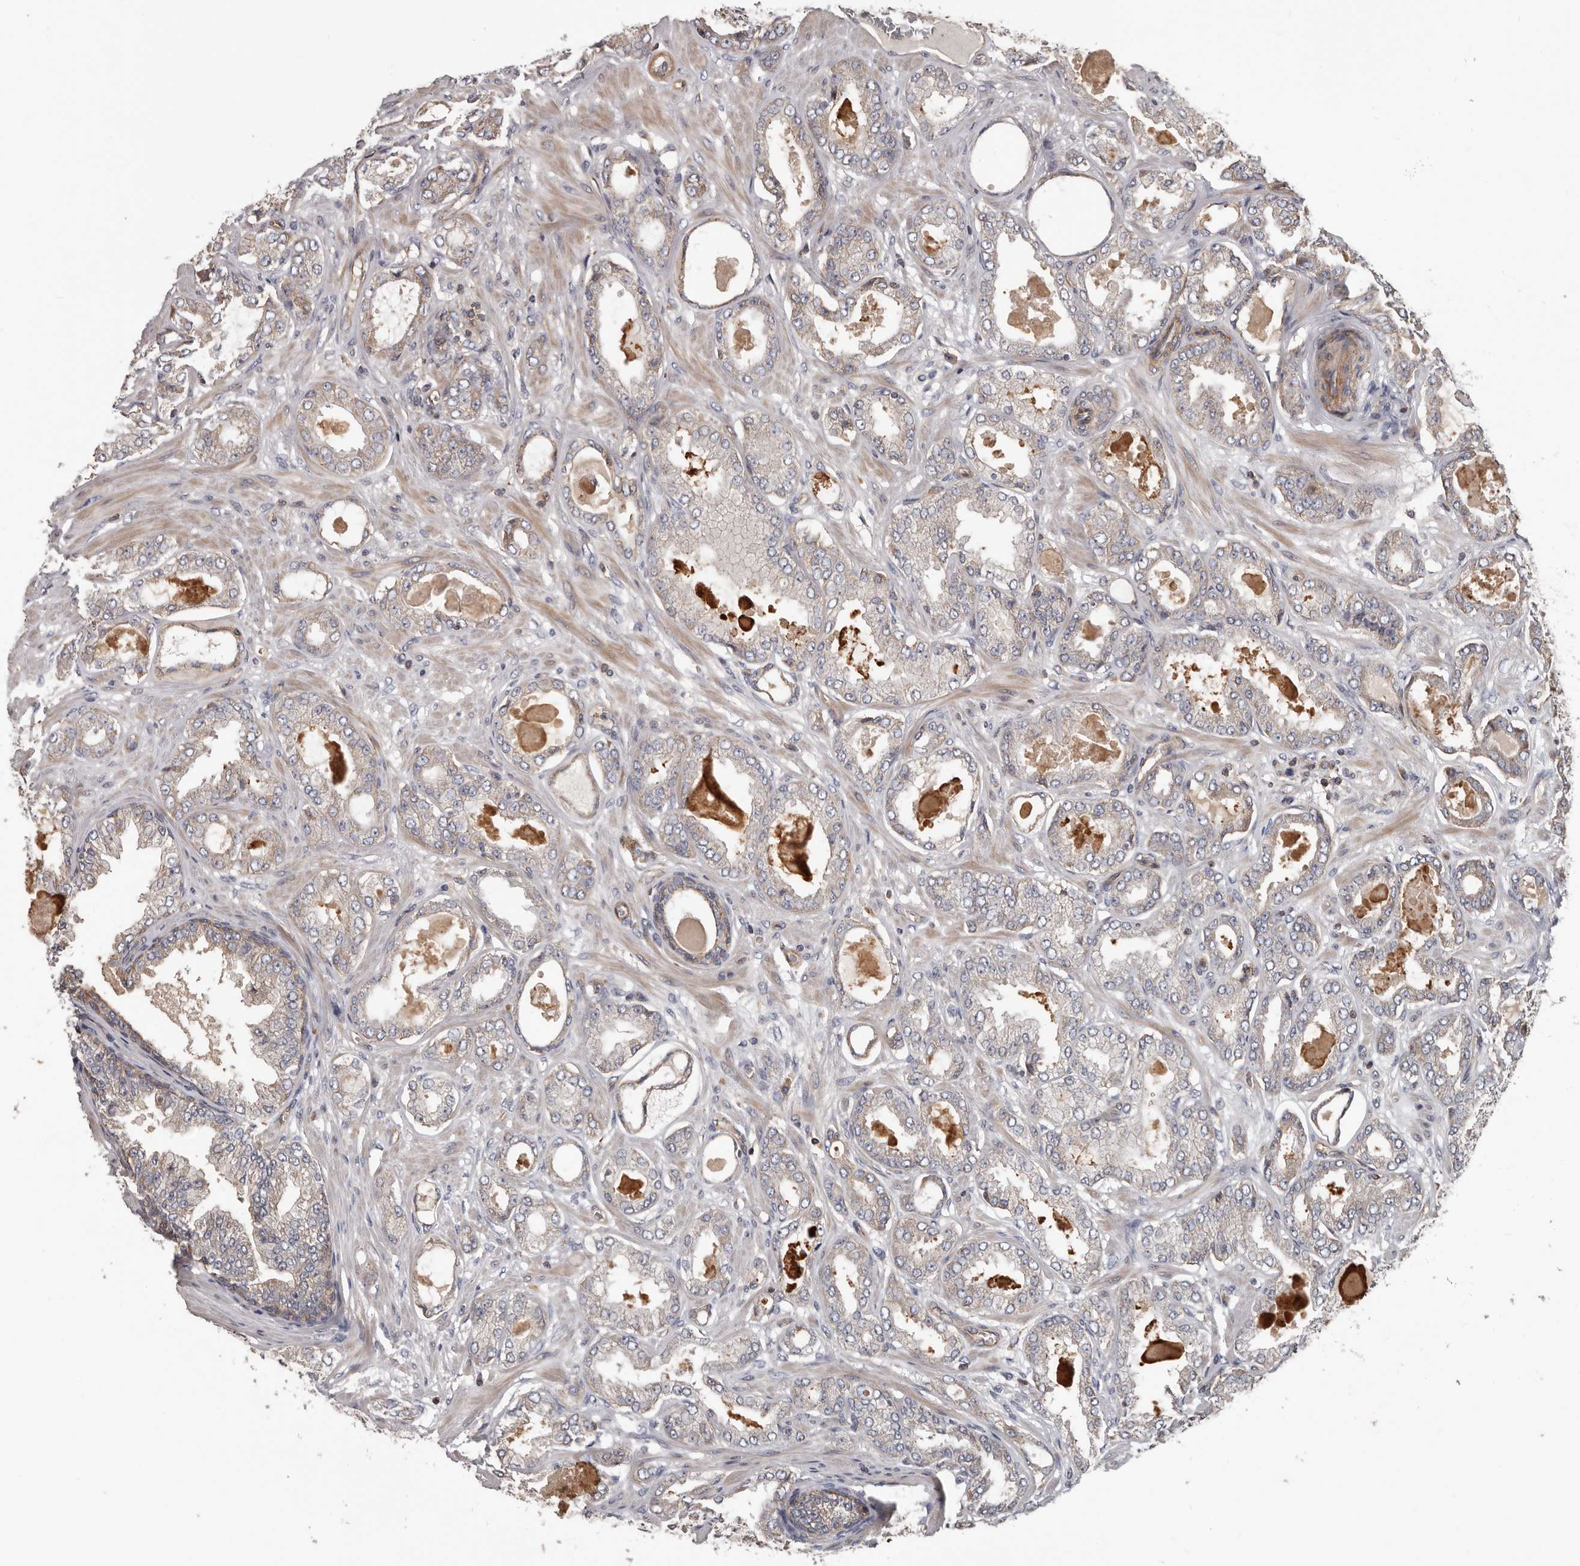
{"staining": {"intensity": "negative", "quantity": "none", "location": "none"}, "tissue": "prostate cancer", "cell_type": "Tumor cells", "image_type": "cancer", "snomed": [{"axis": "morphology", "description": "Adenocarcinoma, Low grade"}, {"axis": "topography", "description": "Prostate"}], "caption": "High magnification brightfield microscopy of prostate low-grade adenocarcinoma stained with DAB (brown) and counterstained with hematoxylin (blue): tumor cells show no significant positivity. The staining is performed using DAB brown chromogen with nuclei counter-stained in using hematoxylin.", "gene": "PNRC2", "patient": {"sex": "male", "age": 63}}